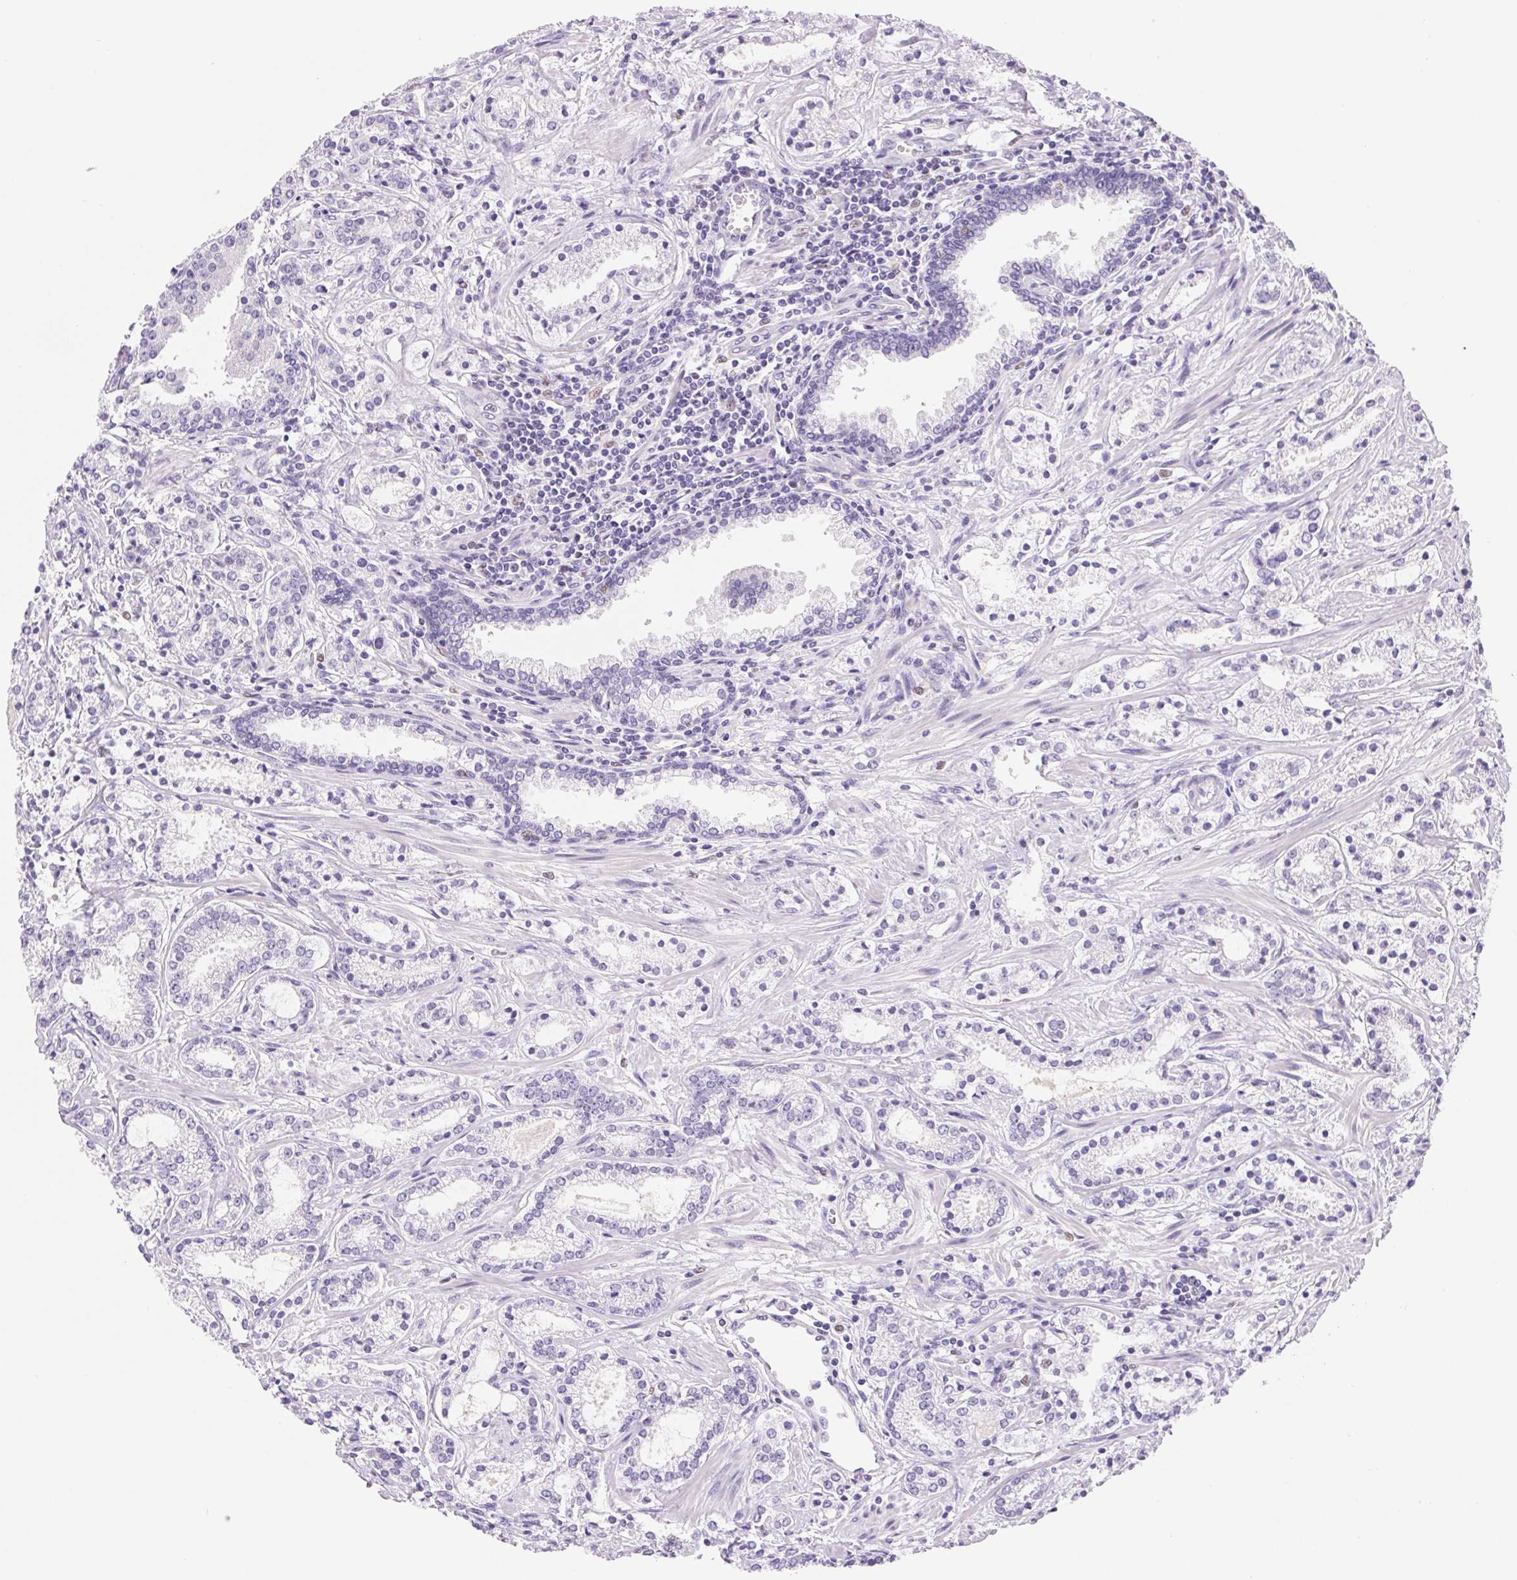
{"staining": {"intensity": "negative", "quantity": "none", "location": "none"}, "tissue": "prostate cancer", "cell_type": "Tumor cells", "image_type": "cancer", "snomed": [{"axis": "morphology", "description": "Adenocarcinoma, Medium grade"}, {"axis": "topography", "description": "Prostate"}], "caption": "Immunohistochemistry of human prostate cancer (medium-grade adenocarcinoma) shows no staining in tumor cells.", "gene": "ASGR2", "patient": {"sex": "male", "age": 57}}